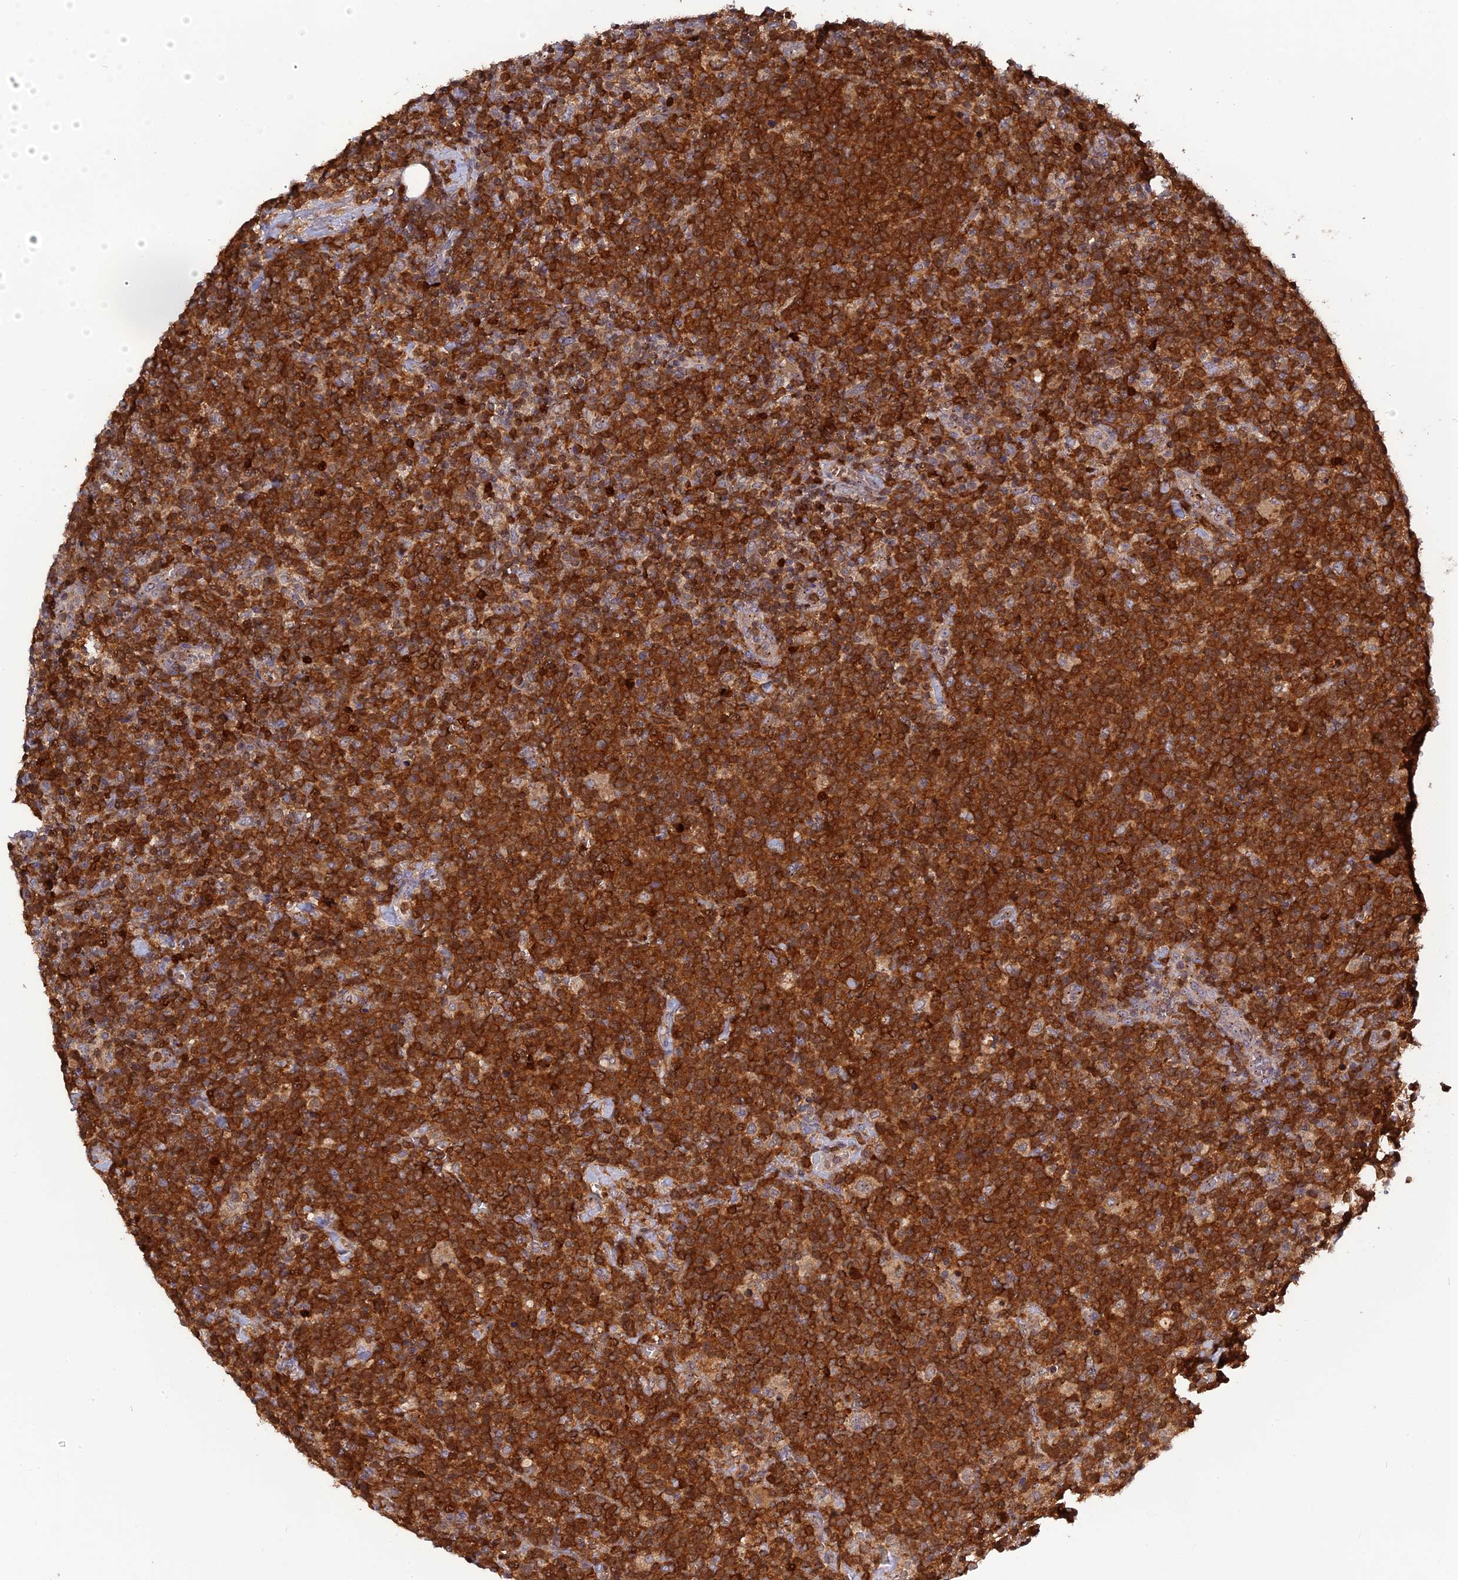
{"staining": {"intensity": "strong", "quantity": ">75%", "location": "cytoplasmic/membranous"}, "tissue": "lymphoma", "cell_type": "Tumor cells", "image_type": "cancer", "snomed": [{"axis": "morphology", "description": "Malignant lymphoma, non-Hodgkin's type, High grade"}, {"axis": "topography", "description": "Lymph node"}], "caption": "Immunohistochemical staining of lymphoma displays strong cytoplasmic/membranous protein positivity in approximately >75% of tumor cells.", "gene": "RPIA", "patient": {"sex": "male", "age": 61}}